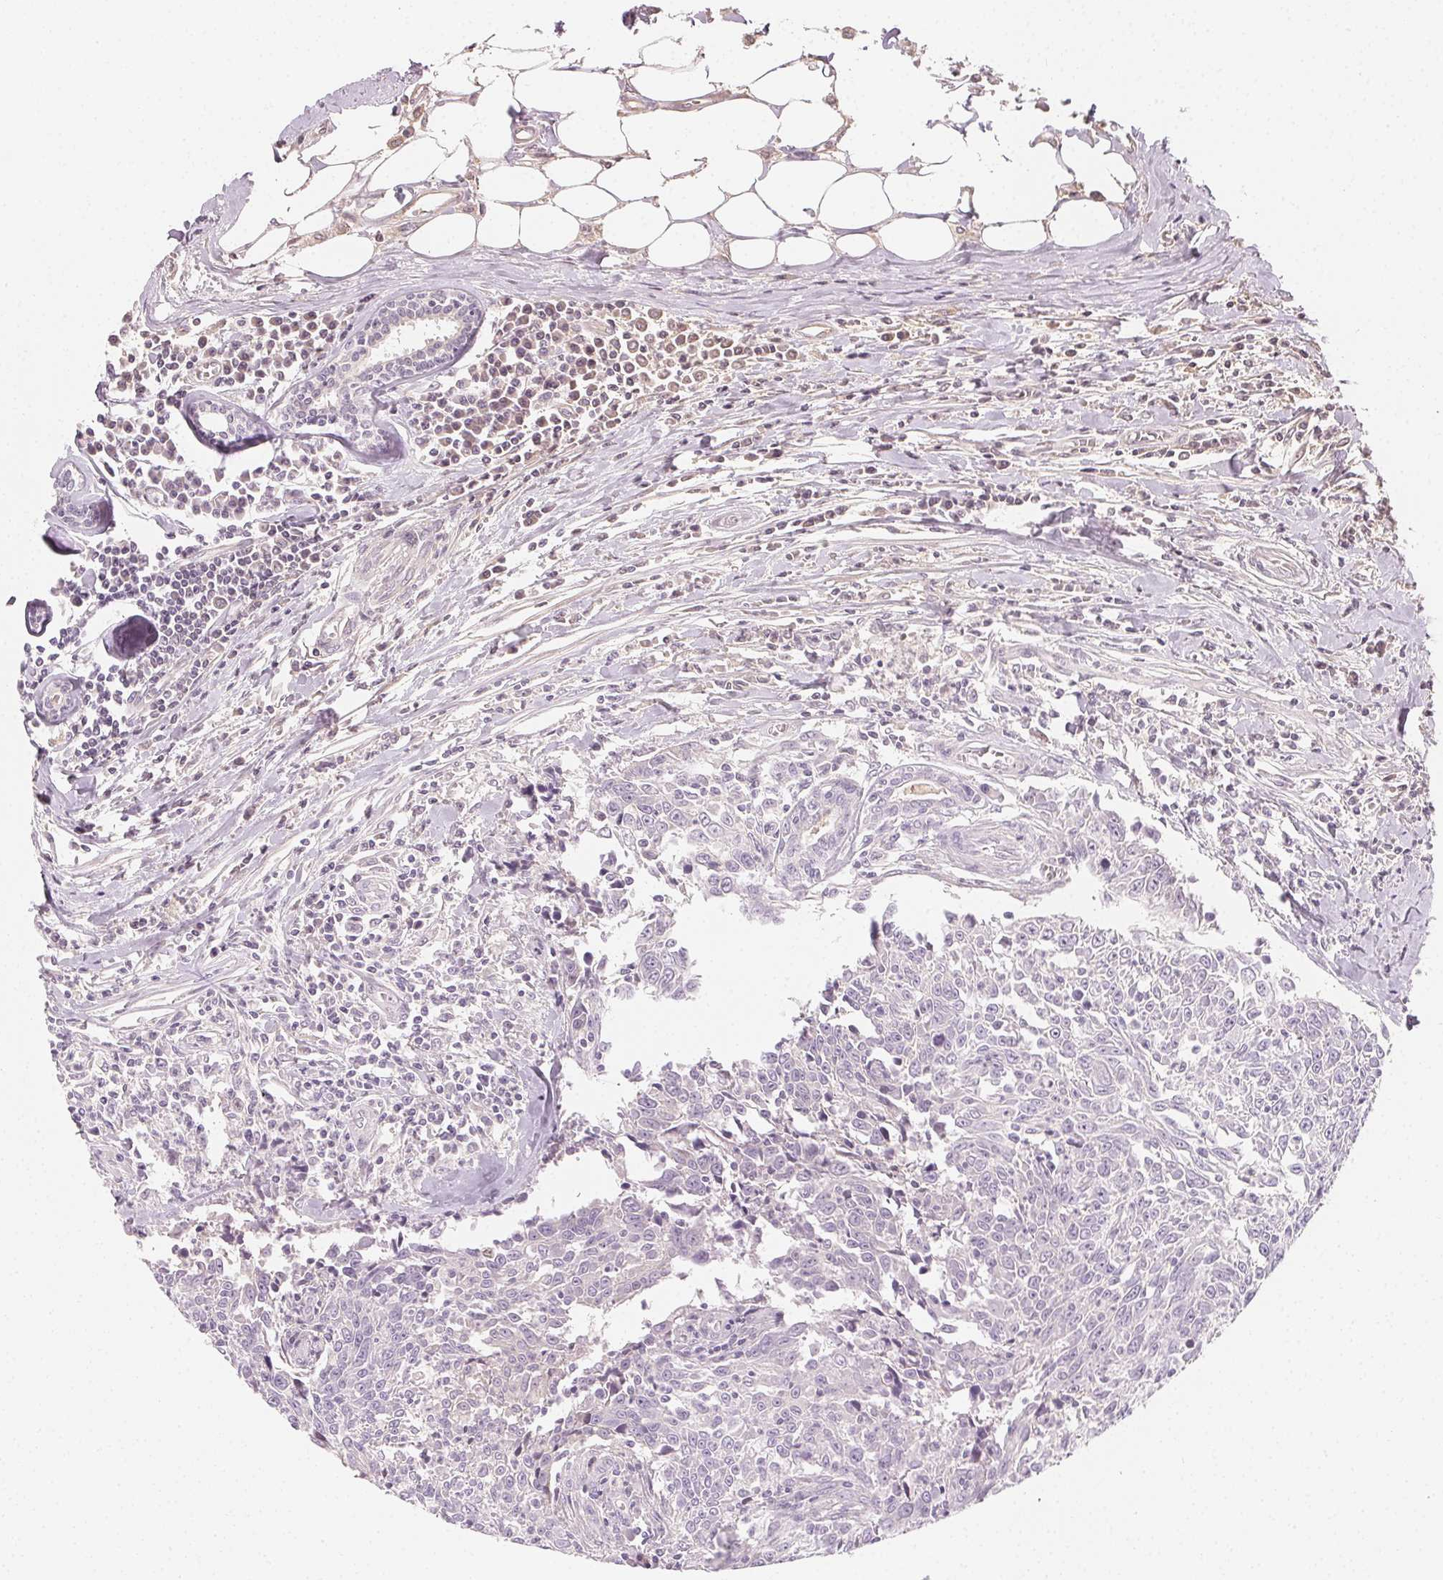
{"staining": {"intensity": "negative", "quantity": "none", "location": "none"}, "tissue": "breast cancer", "cell_type": "Tumor cells", "image_type": "cancer", "snomed": [{"axis": "morphology", "description": "Duct carcinoma"}, {"axis": "topography", "description": "Breast"}], "caption": "An IHC image of breast intraductal carcinoma is shown. There is no staining in tumor cells of breast intraductal carcinoma. The staining was performed using DAB (3,3'-diaminobenzidine) to visualize the protein expression in brown, while the nuclei were stained in blue with hematoxylin (Magnification: 20x).", "gene": "AFM", "patient": {"sex": "female", "age": 50}}